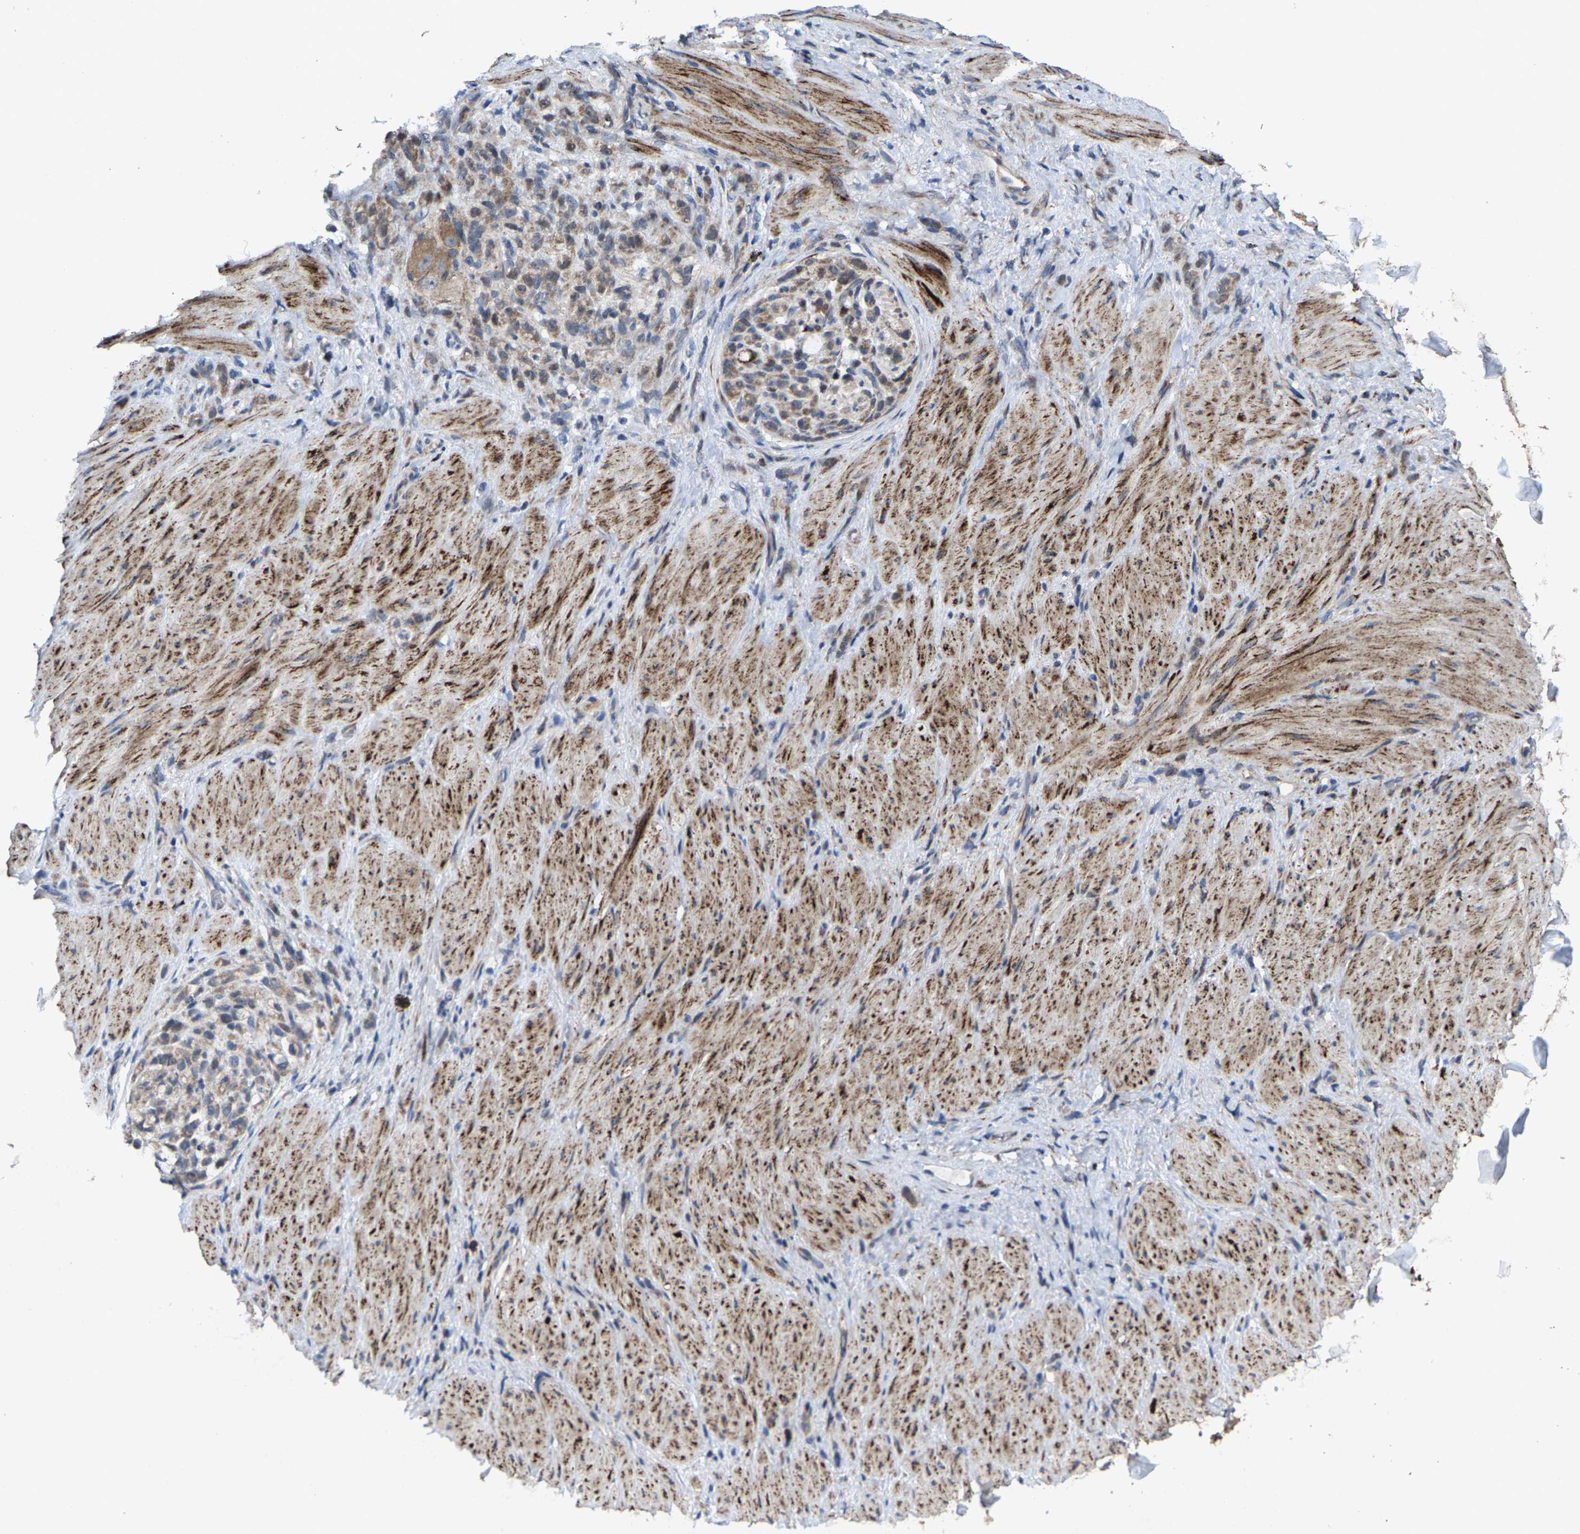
{"staining": {"intensity": "weak", "quantity": "<25%", "location": "cytoplasmic/membranous"}, "tissue": "stomach cancer", "cell_type": "Tumor cells", "image_type": "cancer", "snomed": [{"axis": "morphology", "description": "Normal tissue, NOS"}, {"axis": "morphology", "description": "Adenocarcinoma, NOS"}, {"axis": "topography", "description": "Stomach"}], "caption": "There is no significant staining in tumor cells of stomach cancer.", "gene": "TDRKH", "patient": {"sex": "male", "age": 82}}